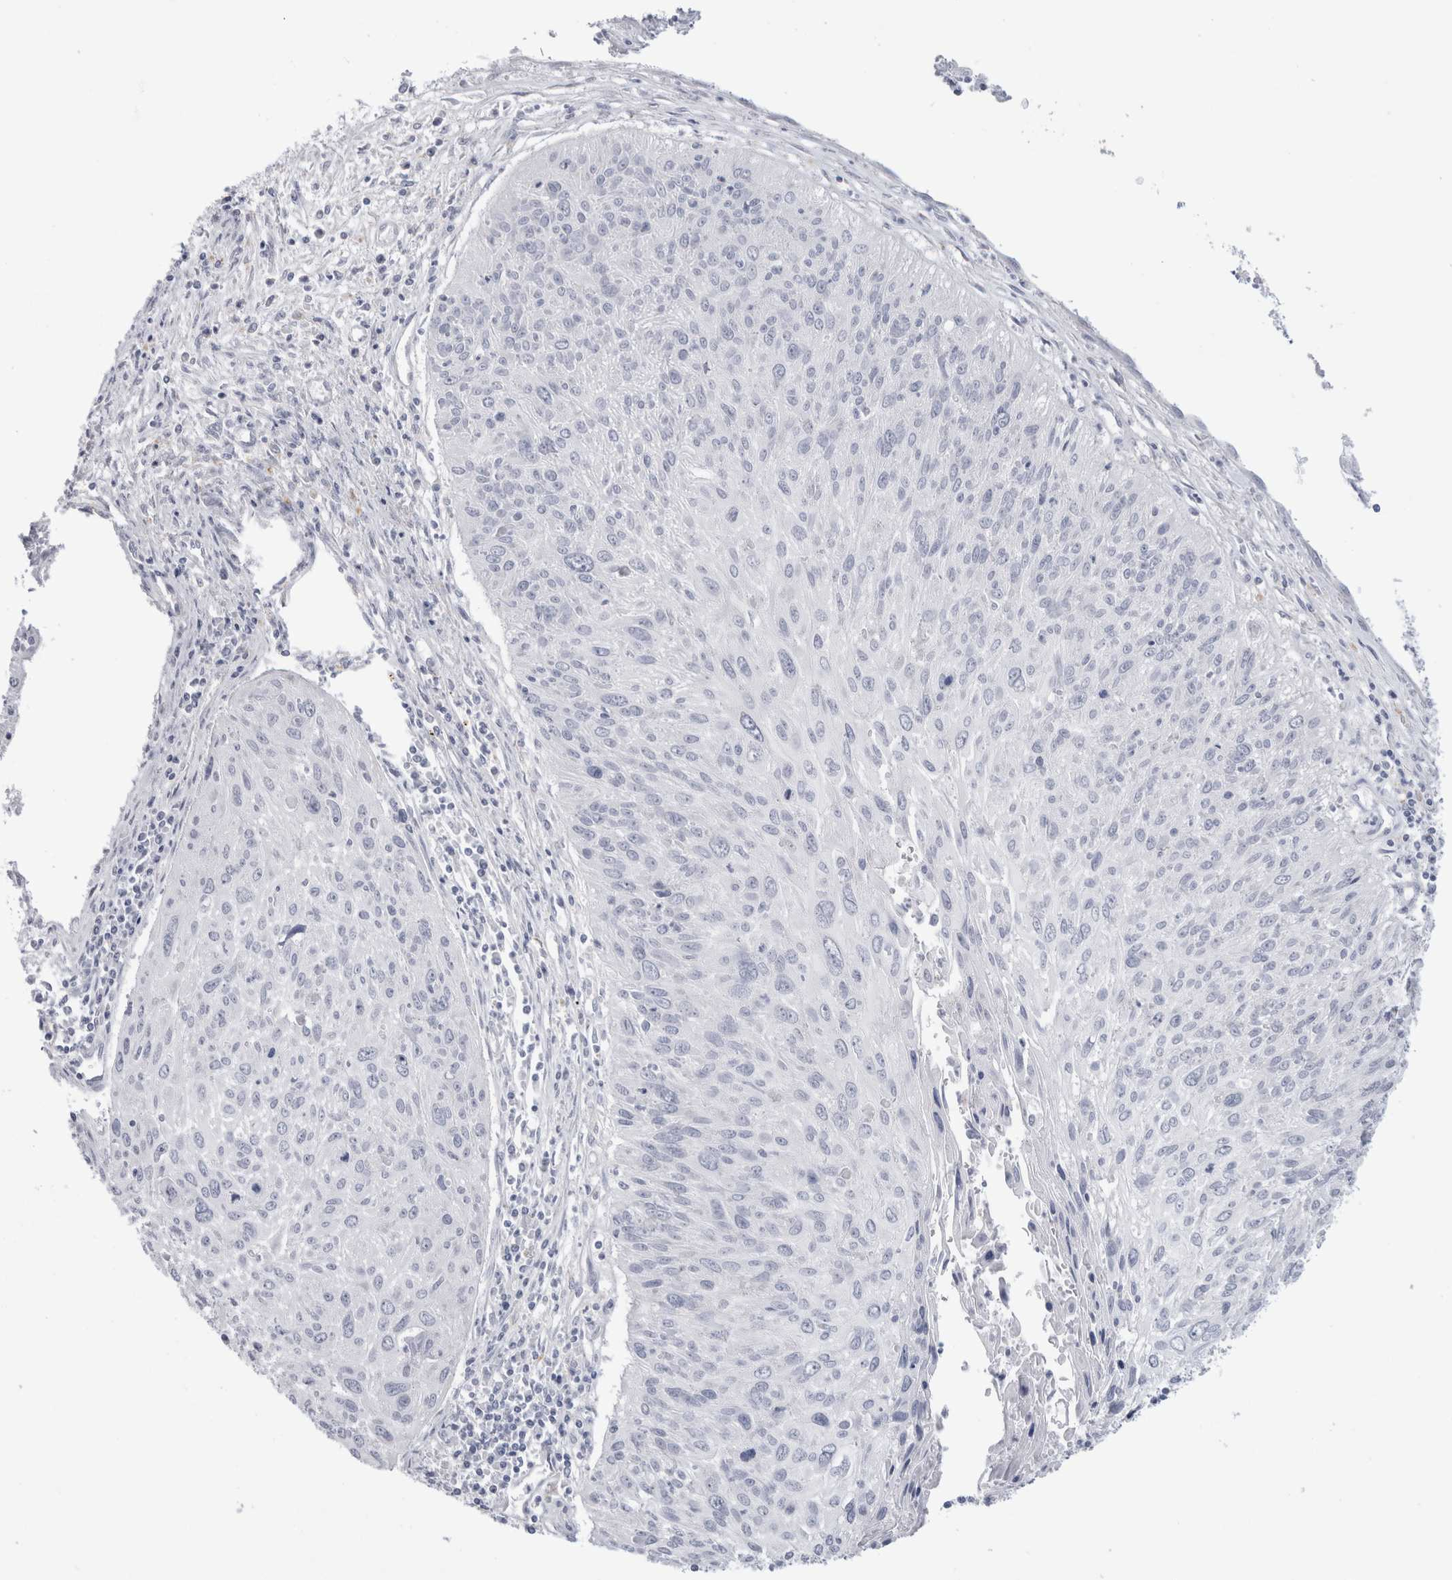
{"staining": {"intensity": "negative", "quantity": "none", "location": "none"}, "tissue": "cervical cancer", "cell_type": "Tumor cells", "image_type": "cancer", "snomed": [{"axis": "morphology", "description": "Squamous cell carcinoma, NOS"}, {"axis": "topography", "description": "Cervix"}], "caption": "IHC photomicrograph of human cervical squamous cell carcinoma stained for a protein (brown), which displays no positivity in tumor cells. (Brightfield microscopy of DAB (3,3'-diaminobenzidine) immunohistochemistry (IHC) at high magnification).", "gene": "ANKMY1", "patient": {"sex": "female", "age": 51}}